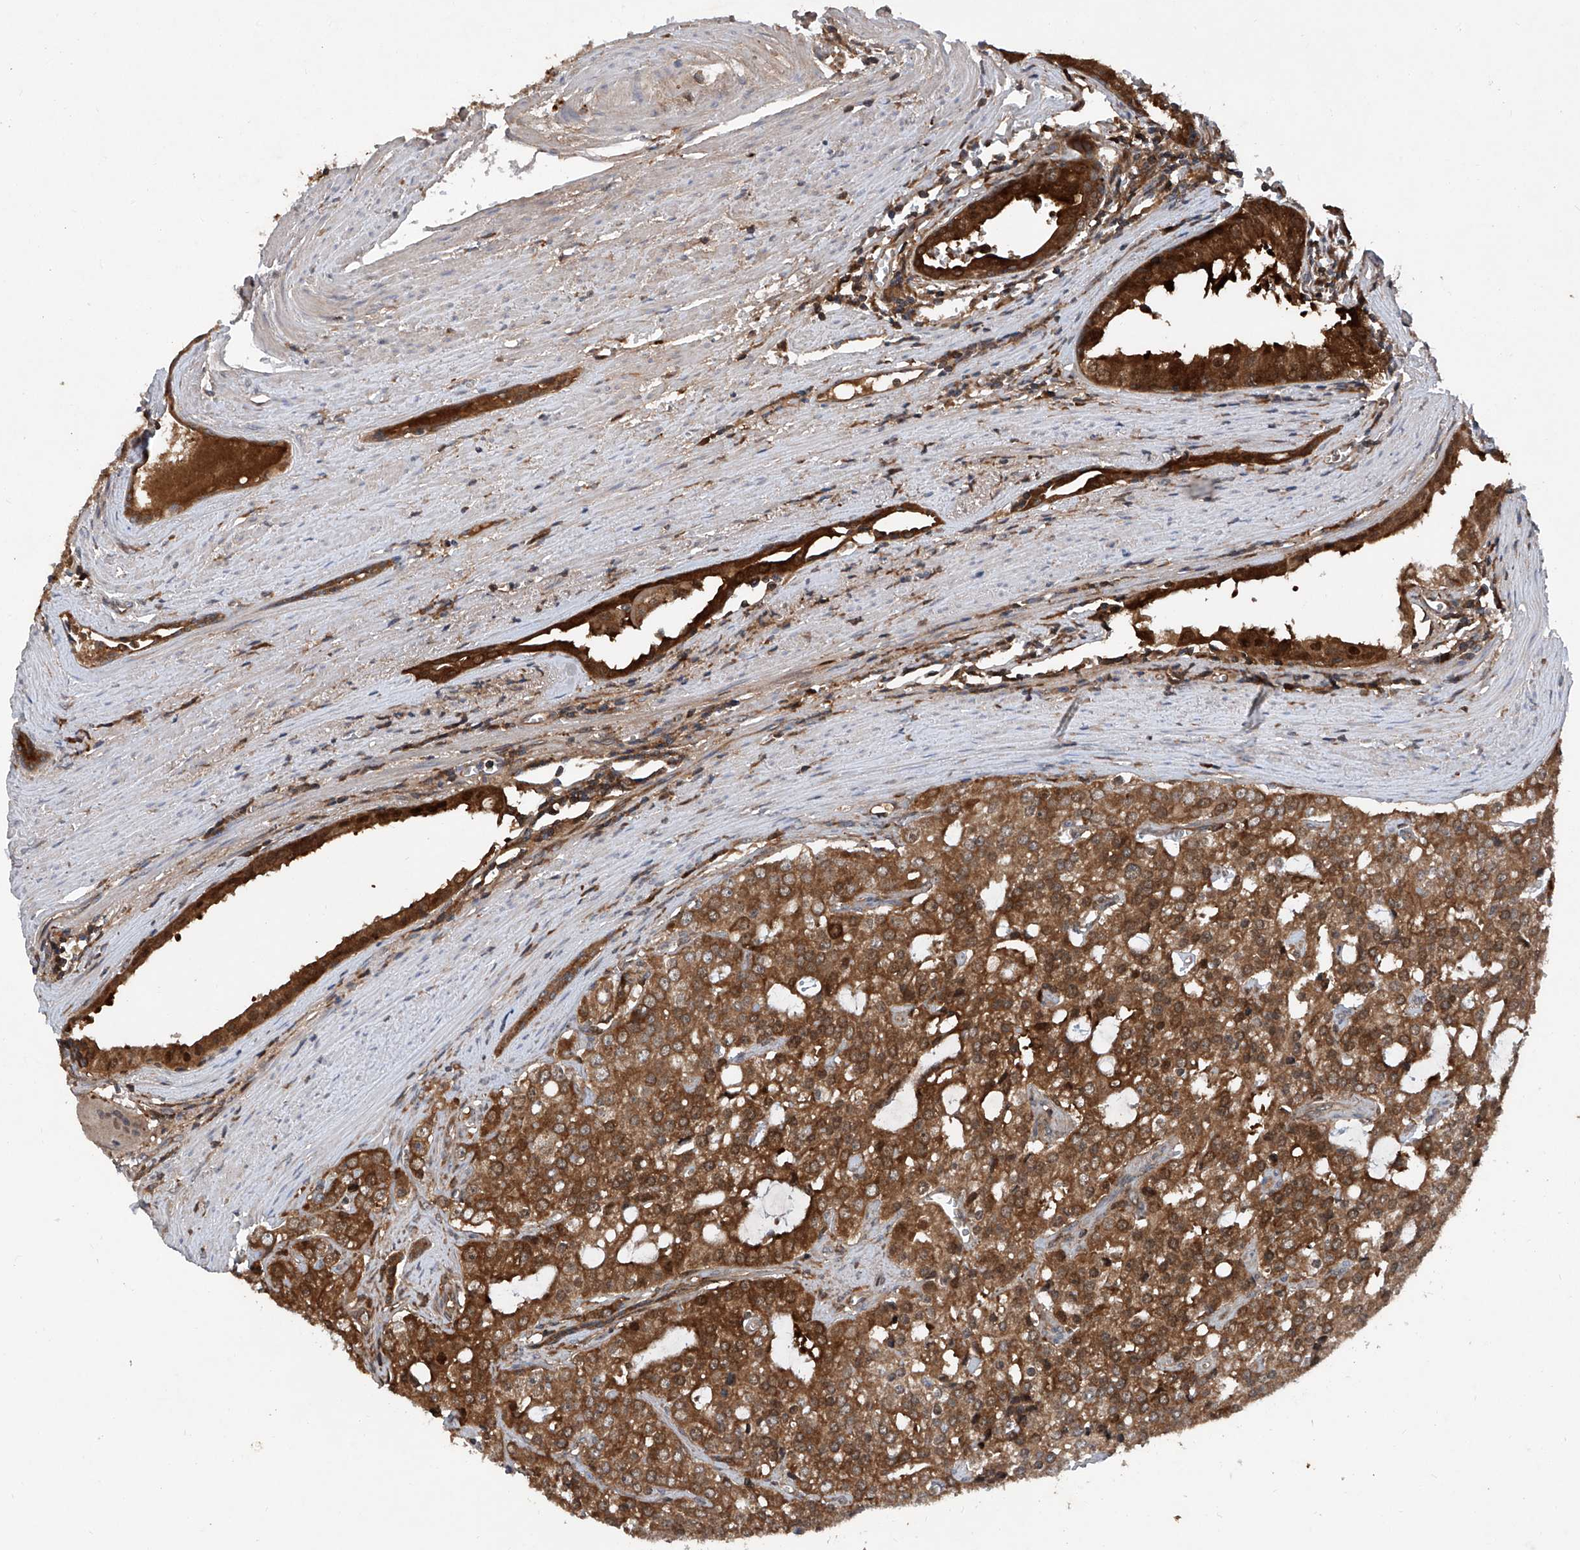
{"staining": {"intensity": "strong", "quantity": ">75%", "location": "cytoplasmic/membranous"}, "tissue": "prostate cancer", "cell_type": "Tumor cells", "image_type": "cancer", "snomed": [{"axis": "morphology", "description": "Adenocarcinoma, High grade"}, {"axis": "topography", "description": "Prostate"}], "caption": "Prostate cancer (adenocarcinoma (high-grade)) stained with a protein marker displays strong staining in tumor cells.", "gene": "ASCC3", "patient": {"sex": "male", "age": 68}}